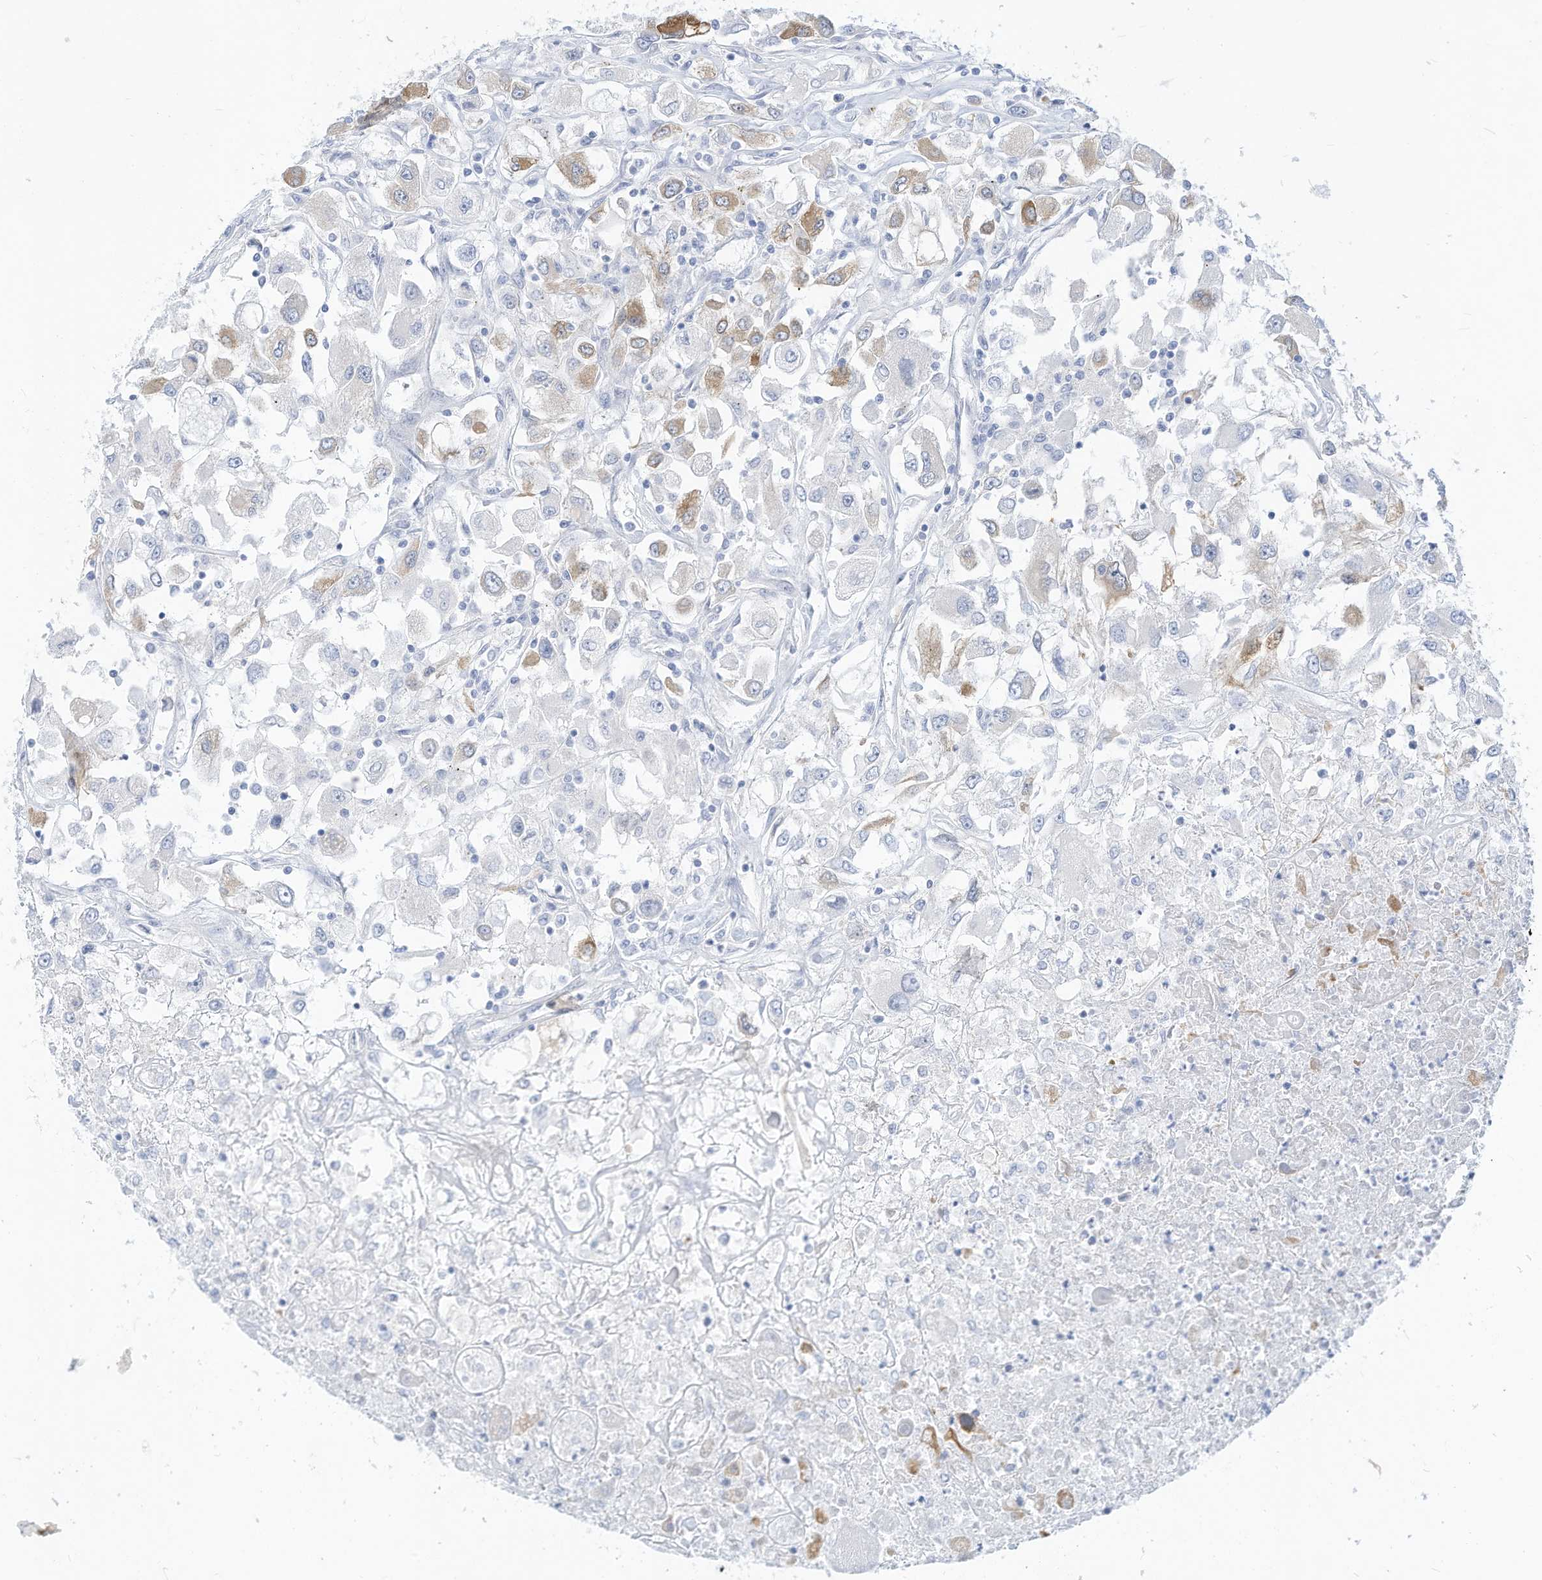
{"staining": {"intensity": "moderate", "quantity": "<25%", "location": "cytoplasmic/membranous"}, "tissue": "renal cancer", "cell_type": "Tumor cells", "image_type": "cancer", "snomed": [{"axis": "morphology", "description": "Adenocarcinoma, NOS"}, {"axis": "topography", "description": "Kidney"}], "caption": "Immunohistochemistry (IHC) staining of renal cancer (adenocarcinoma), which demonstrates low levels of moderate cytoplasmic/membranous expression in approximately <25% of tumor cells indicating moderate cytoplasmic/membranous protein expression. The staining was performed using DAB (brown) for protein detection and nuclei were counterstained in hematoxylin (blue).", "gene": "SPOCD1", "patient": {"sex": "female", "age": 52}}